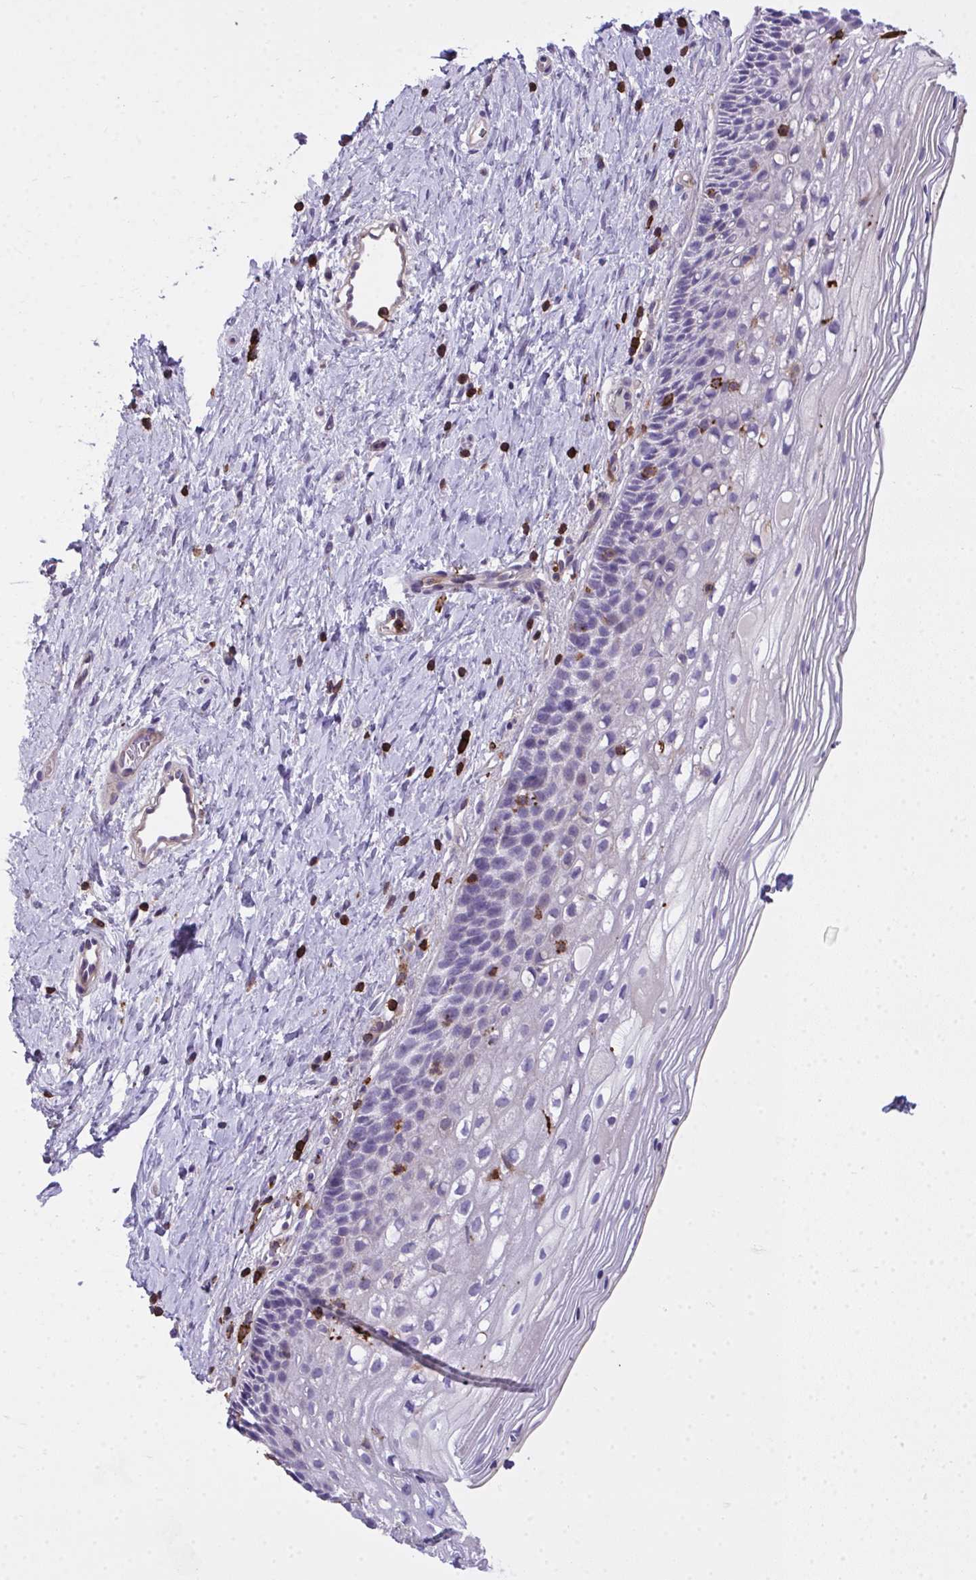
{"staining": {"intensity": "negative", "quantity": "none", "location": "none"}, "tissue": "cervix", "cell_type": "Glandular cells", "image_type": "normal", "snomed": [{"axis": "morphology", "description": "Normal tissue, NOS"}, {"axis": "topography", "description": "Cervix"}], "caption": "Immunohistochemistry micrograph of unremarkable cervix: cervix stained with DAB shows no significant protein staining in glandular cells. (DAB (3,3'-diaminobenzidine) IHC, high magnification).", "gene": "AP5M1", "patient": {"sex": "female", "age": 34}}